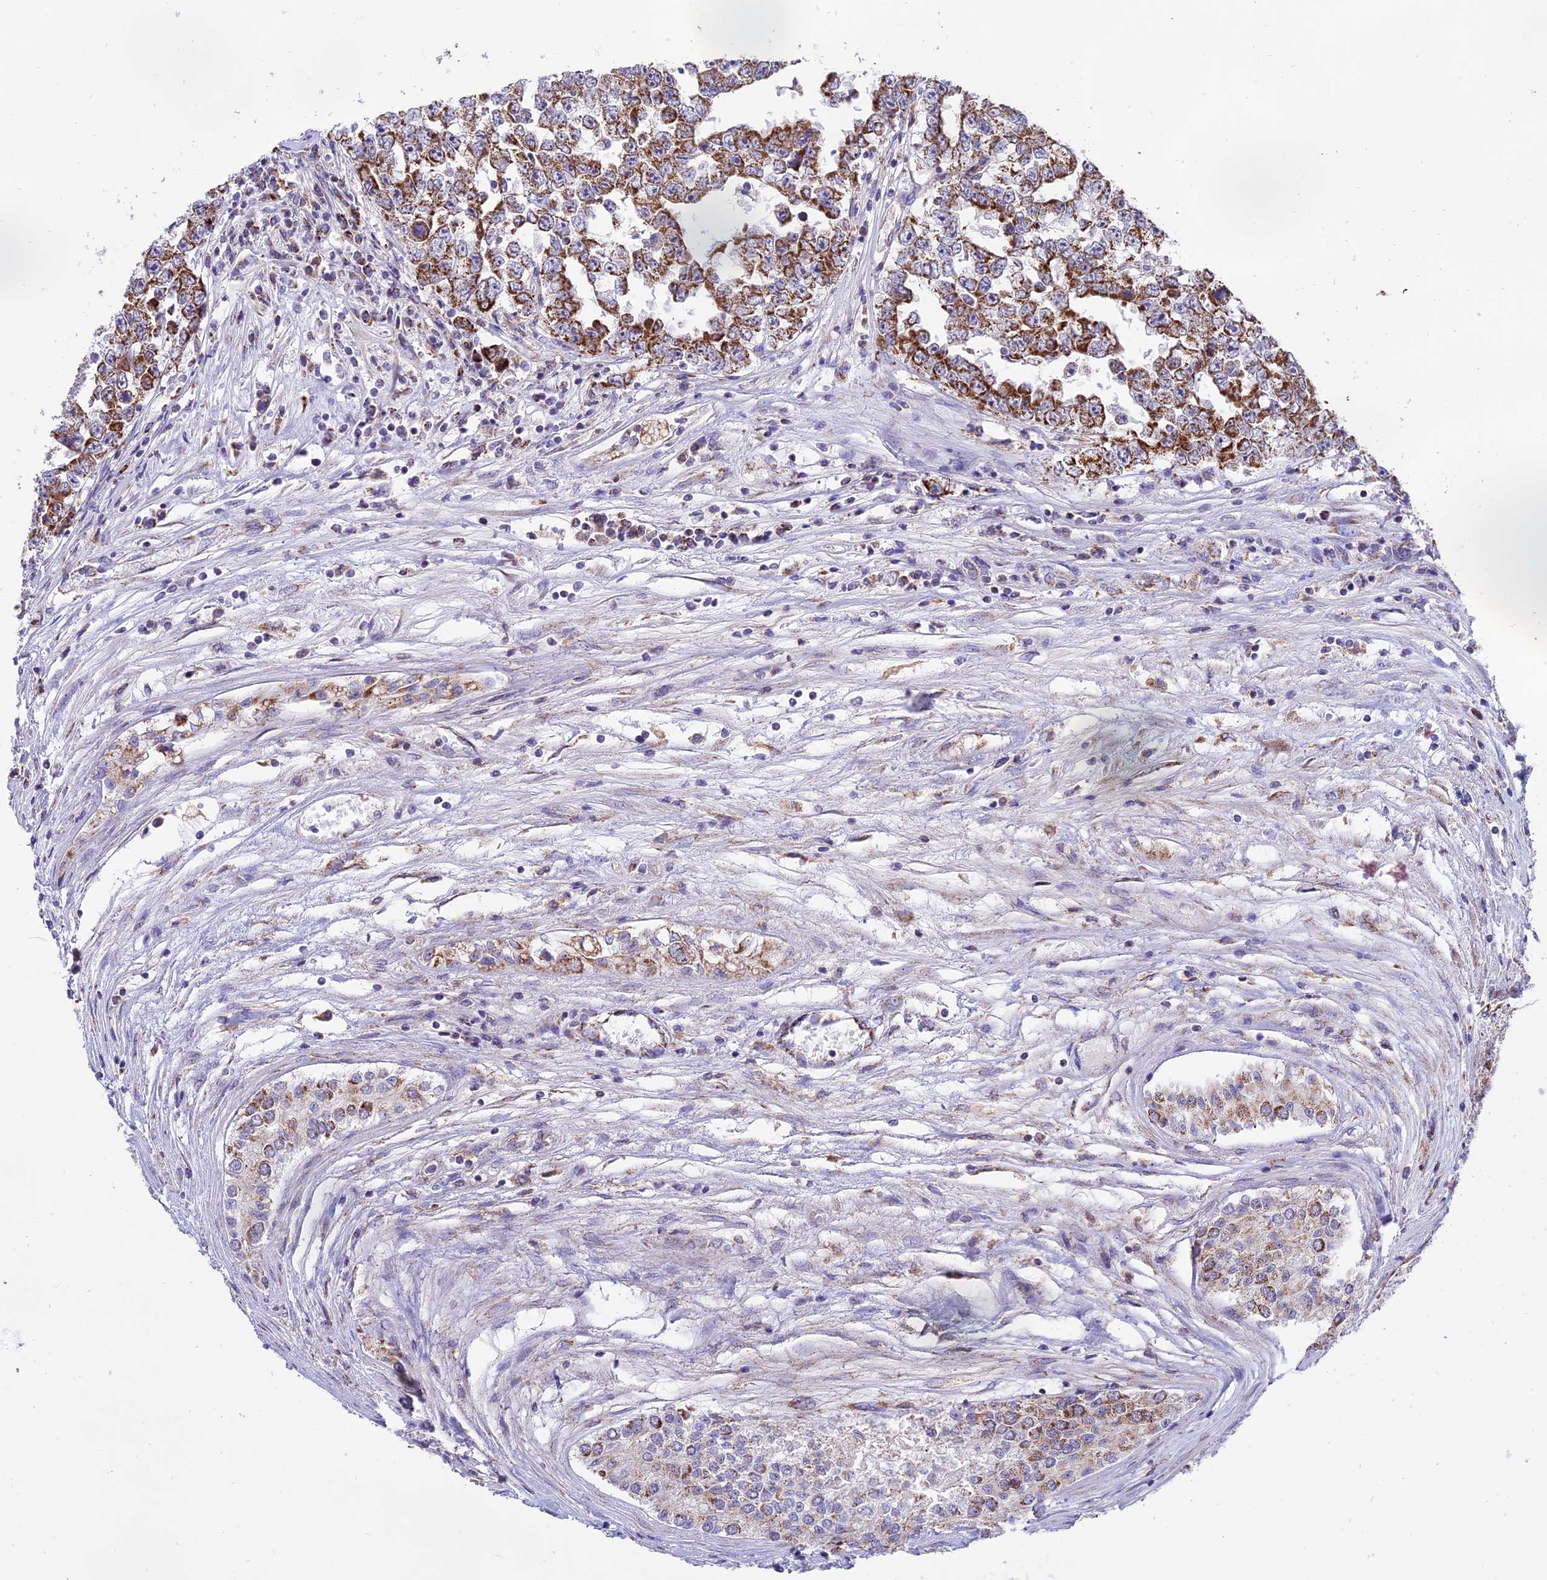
{"staining": {"intensity": "moderate", "quantity": ">75%", "location": "cytoplasmic/membranous"}, "tissue": "testis cancer", "cell_type": "Tumor cells", "image_type": "cancer", "snomed": [{"axis": "morphology", "description": "Carcinoma, Embryonal, NOS"}, {"axis": "topography", "description": "Testis"}], "caption": "The micrograph shows staining of testis cancer, revealing moderate cytoplasmic/membranous protein expression (brown color) within tumor cells. (Brightfield microscopy of DAB IHC at high magnification).", "gene": "MRPS34", "patient": {"sex": "male", "age": 25}}